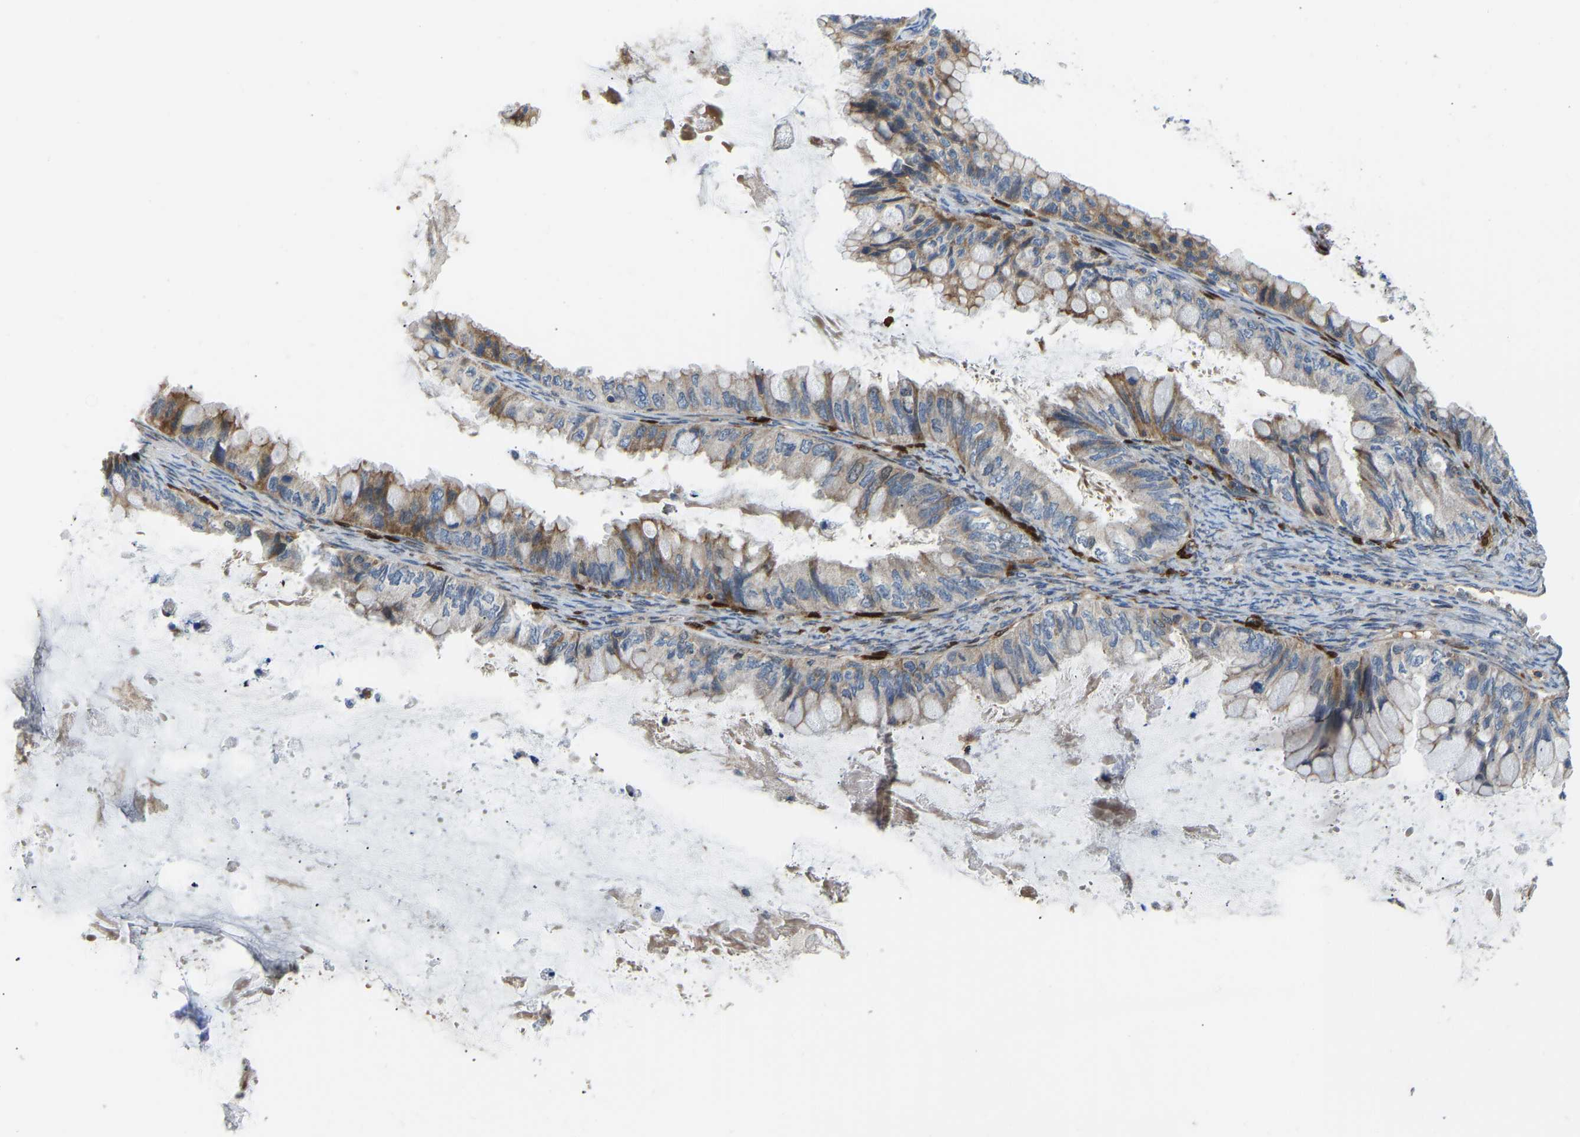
{"staining": {"intensity": "moderate", "quantity": "25%-75%", "location": "cytoplasmic/membranous"}, "tissue": "ovarian cancer", "cell_type": "Tumor cells", "image_type": "cancer", "snomed": [{"axis": "morphology", "description": "Cystadenocarcinoma, mucinous, NOS"}, {"axis": "topography", "description": "Ovary"}], "caption": "The image demonstrates staining of ovarian mucinous cystadenocarcinoma, revealing moderate cytoplasmic/membranous protein positivity (brown color) within tumor cells.", "gene": "RBP1", "patient": {"sex": "female", "age": 80}}